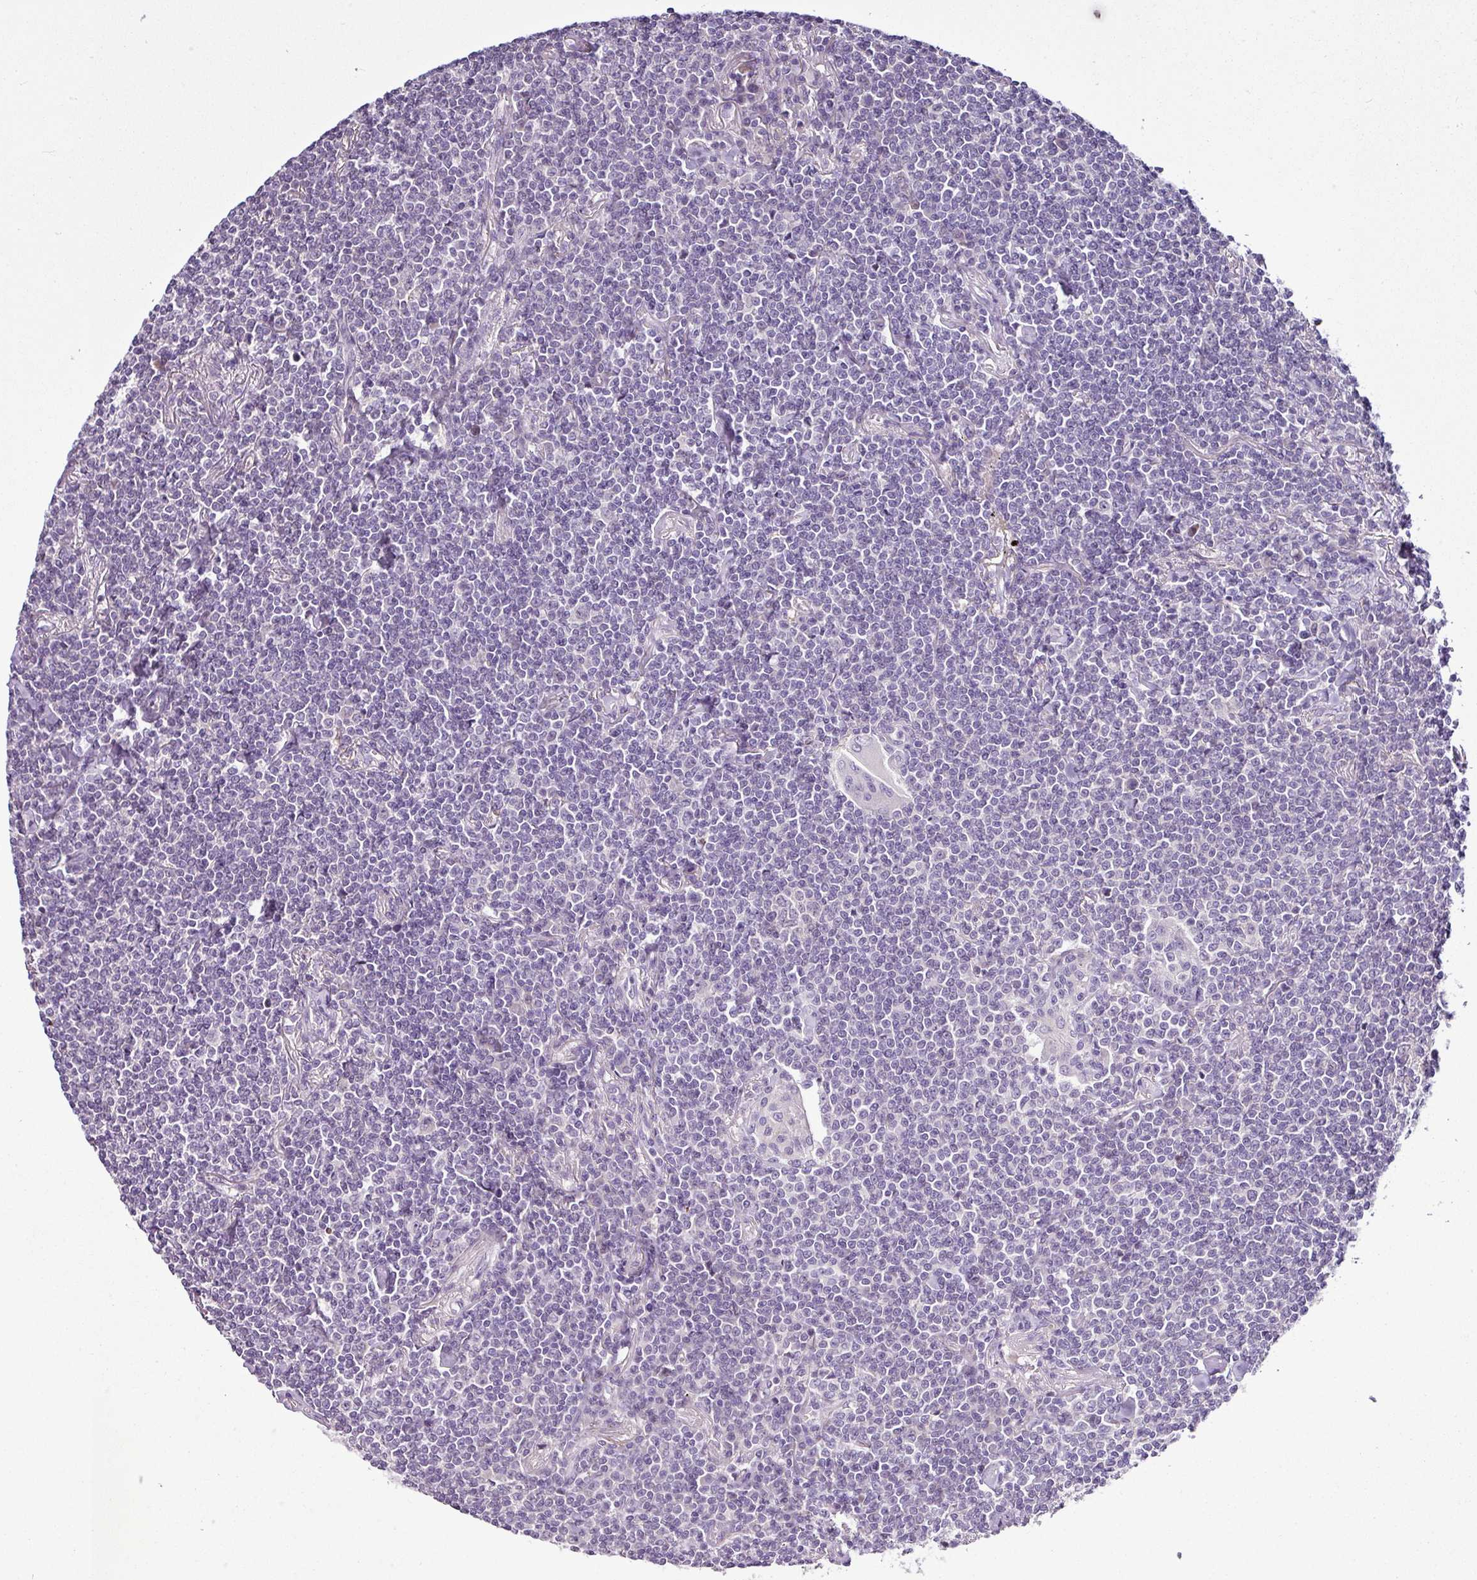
{"staining": {"intensity": "negative", "quantity": "none", "location": "none"}, "tissue": "lymphoma", "cell_type": "Tumor cells", "image_type": "cancer", "snomed": [{"axis": "morphology", "description": "Malignant lymphoma, non-Hodgkin's type, Low grade"}, {"axis": "topography", "description": "Lung"}], "caption": "Immunohistochemistry (IHC) histopathology image of human lymphoma stained for a protein (brown), which shows no positivity in tumor cells.", "gene": "TEX30", "patient": {"sex": "female", "age": 71}}